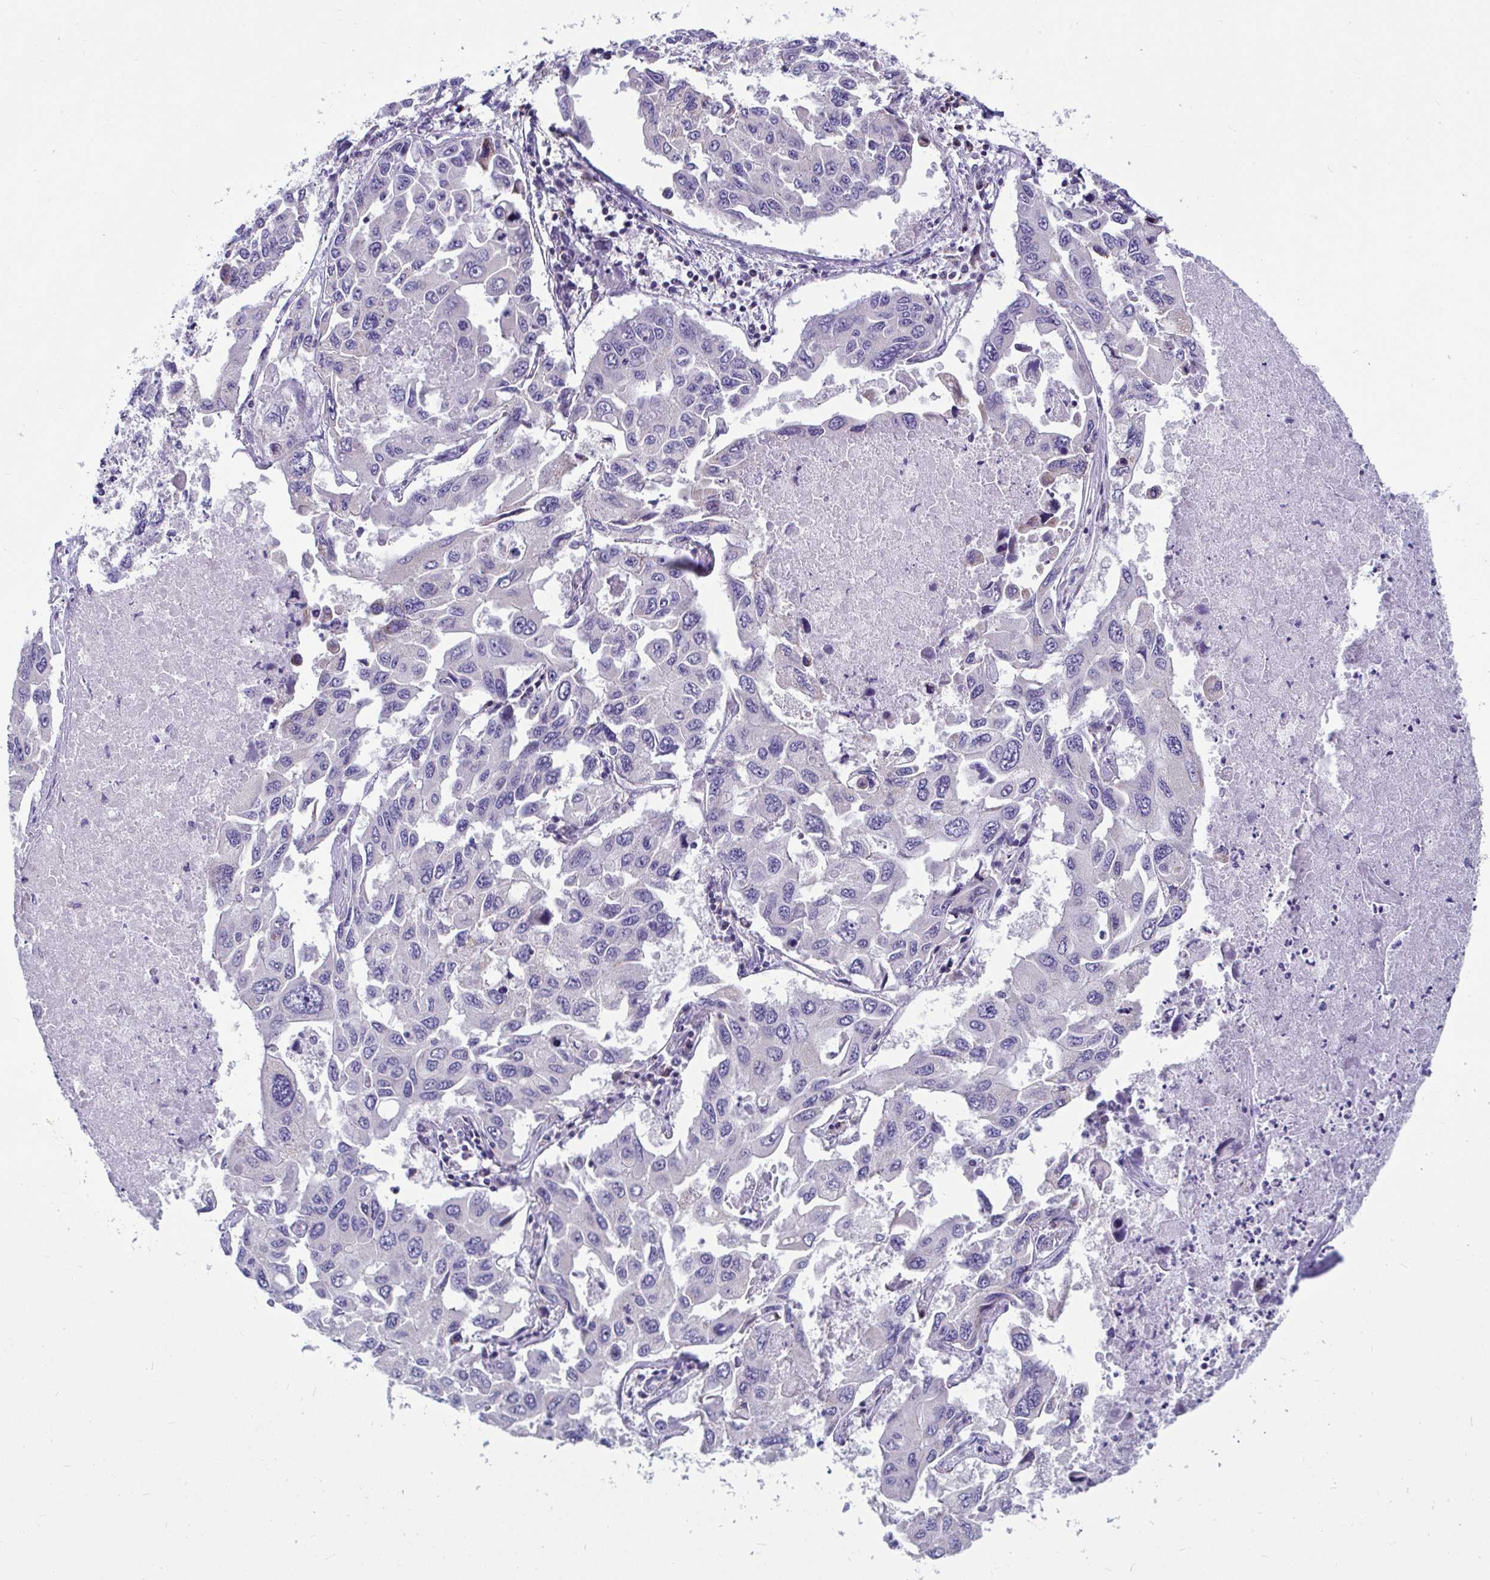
{"staining": {"intensity": "negative", "quantity": "none", "location": "none"}, "tissue": "lung cancer", "cell_type": "Tumor cells", "image_type": "cancer", "snomed": [{"axis": "morphology", "description": "Adenocarcinoma, NOS"}, {"axis": "topography", "description": "Lung"}], "caption": "The photomicrograph displays no staining of tumor cells in lung cancer (adenocarcinoma). Brightfield microscopy of immunohistochemistry (IHC) stained with DAB (3,3'-diaminobenzidine) (brown) and hematoxylin (blue), captured at high magnification.", "gene": "OR13A1", "patient": {"sex": "male", "age": 64}}